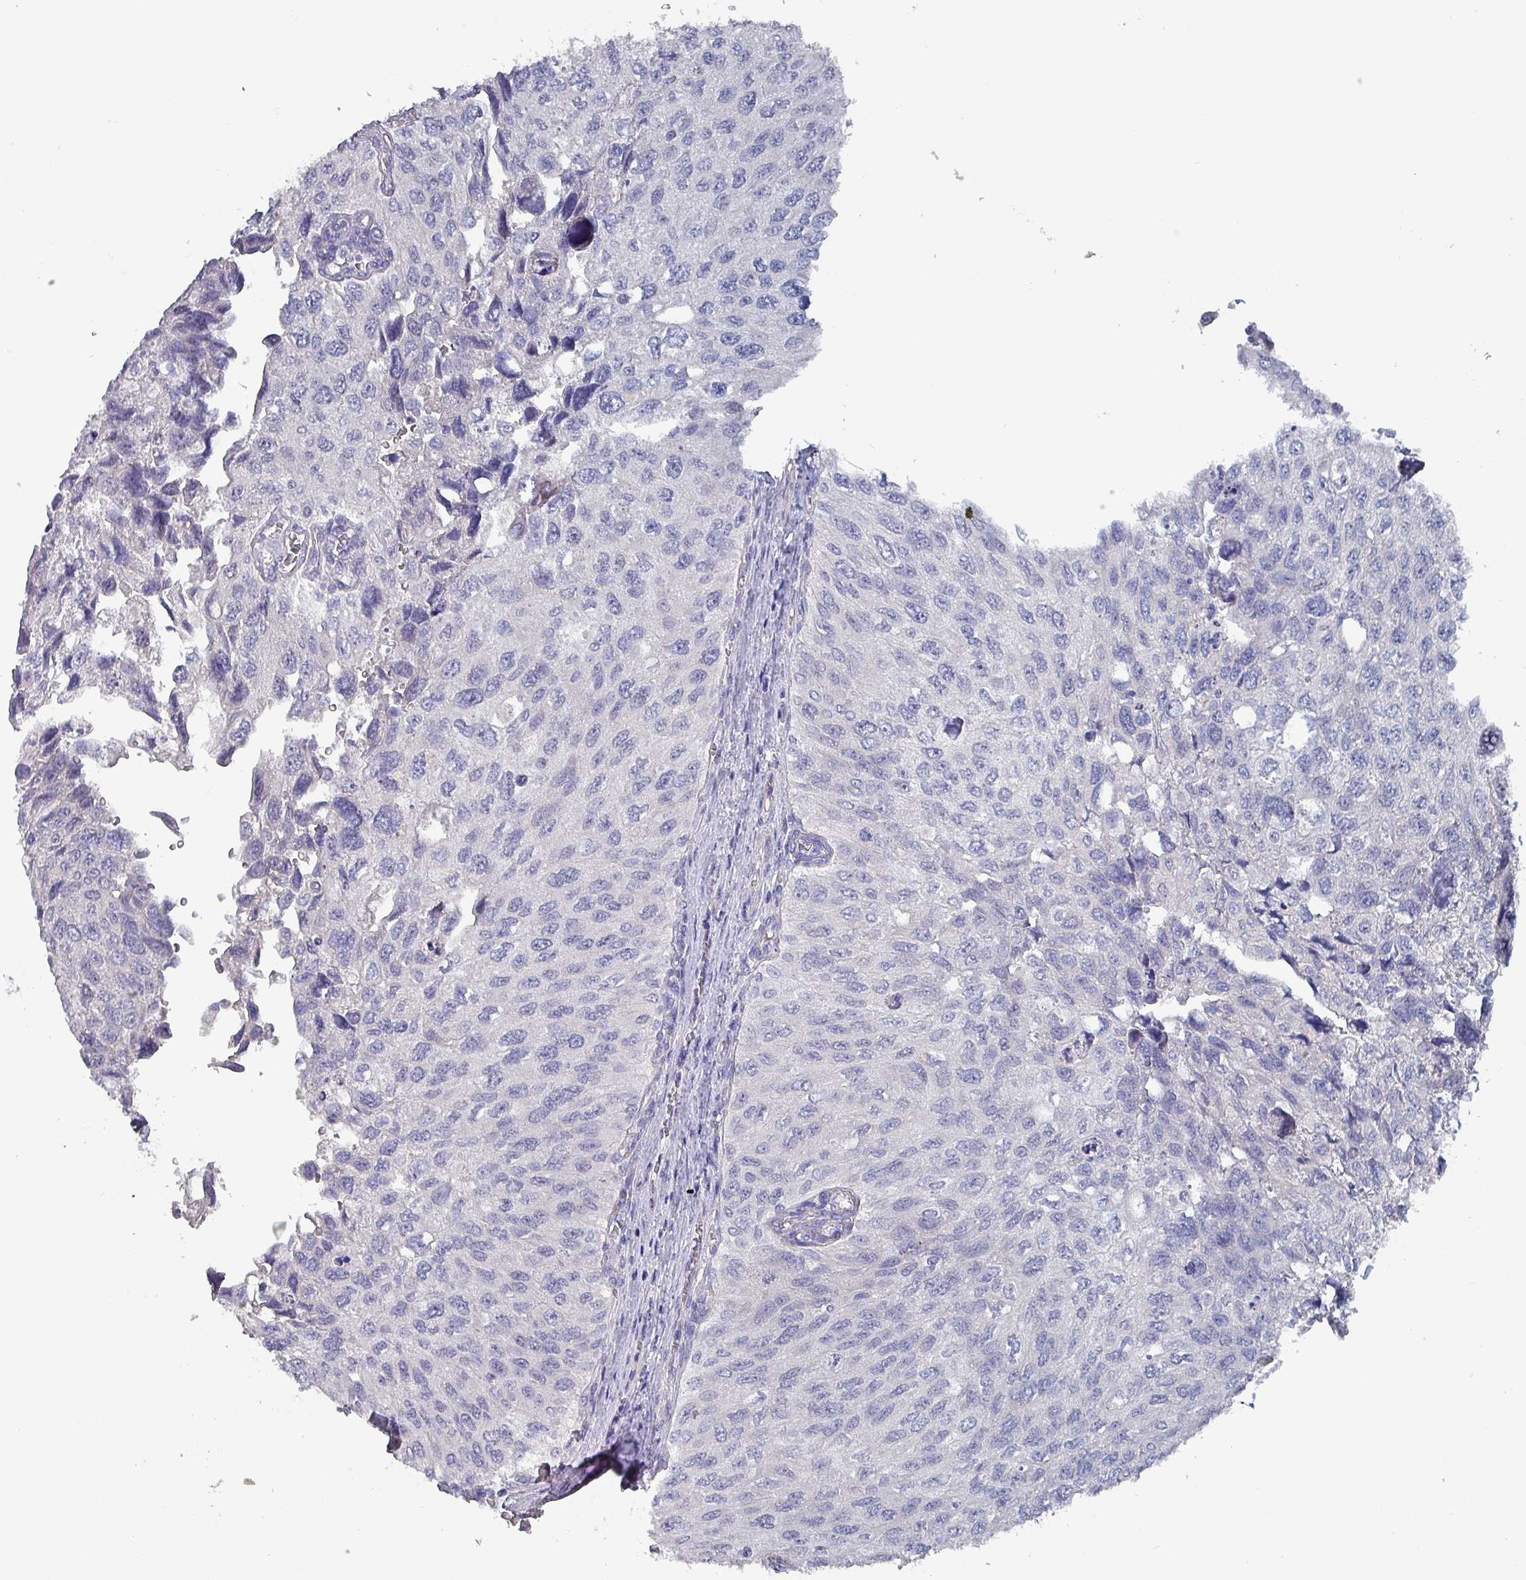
{"staining": {"intensity": "negative", "quantity": "none", "location": "none"}, "tissue": "urothelial cancer", "cell_type": "Tumor cells", "image_type": "cancer", "snomed": [{"axis": "morphology", "description": "Urothelial carcinoma, NOS"}, {"axis": "topography", "description": "Urinary bladder"}], "caption": "The micrograph exhibits no significant positivity in tumor cells of urothelial cancer. The staining is performed using DAB (3,3'-diaminobenzidine) brown chromogen with nuclei counter-stained in using hematoxylin.", "gene": "DRD5", "patient": {"sex": "male", "age": 80}}